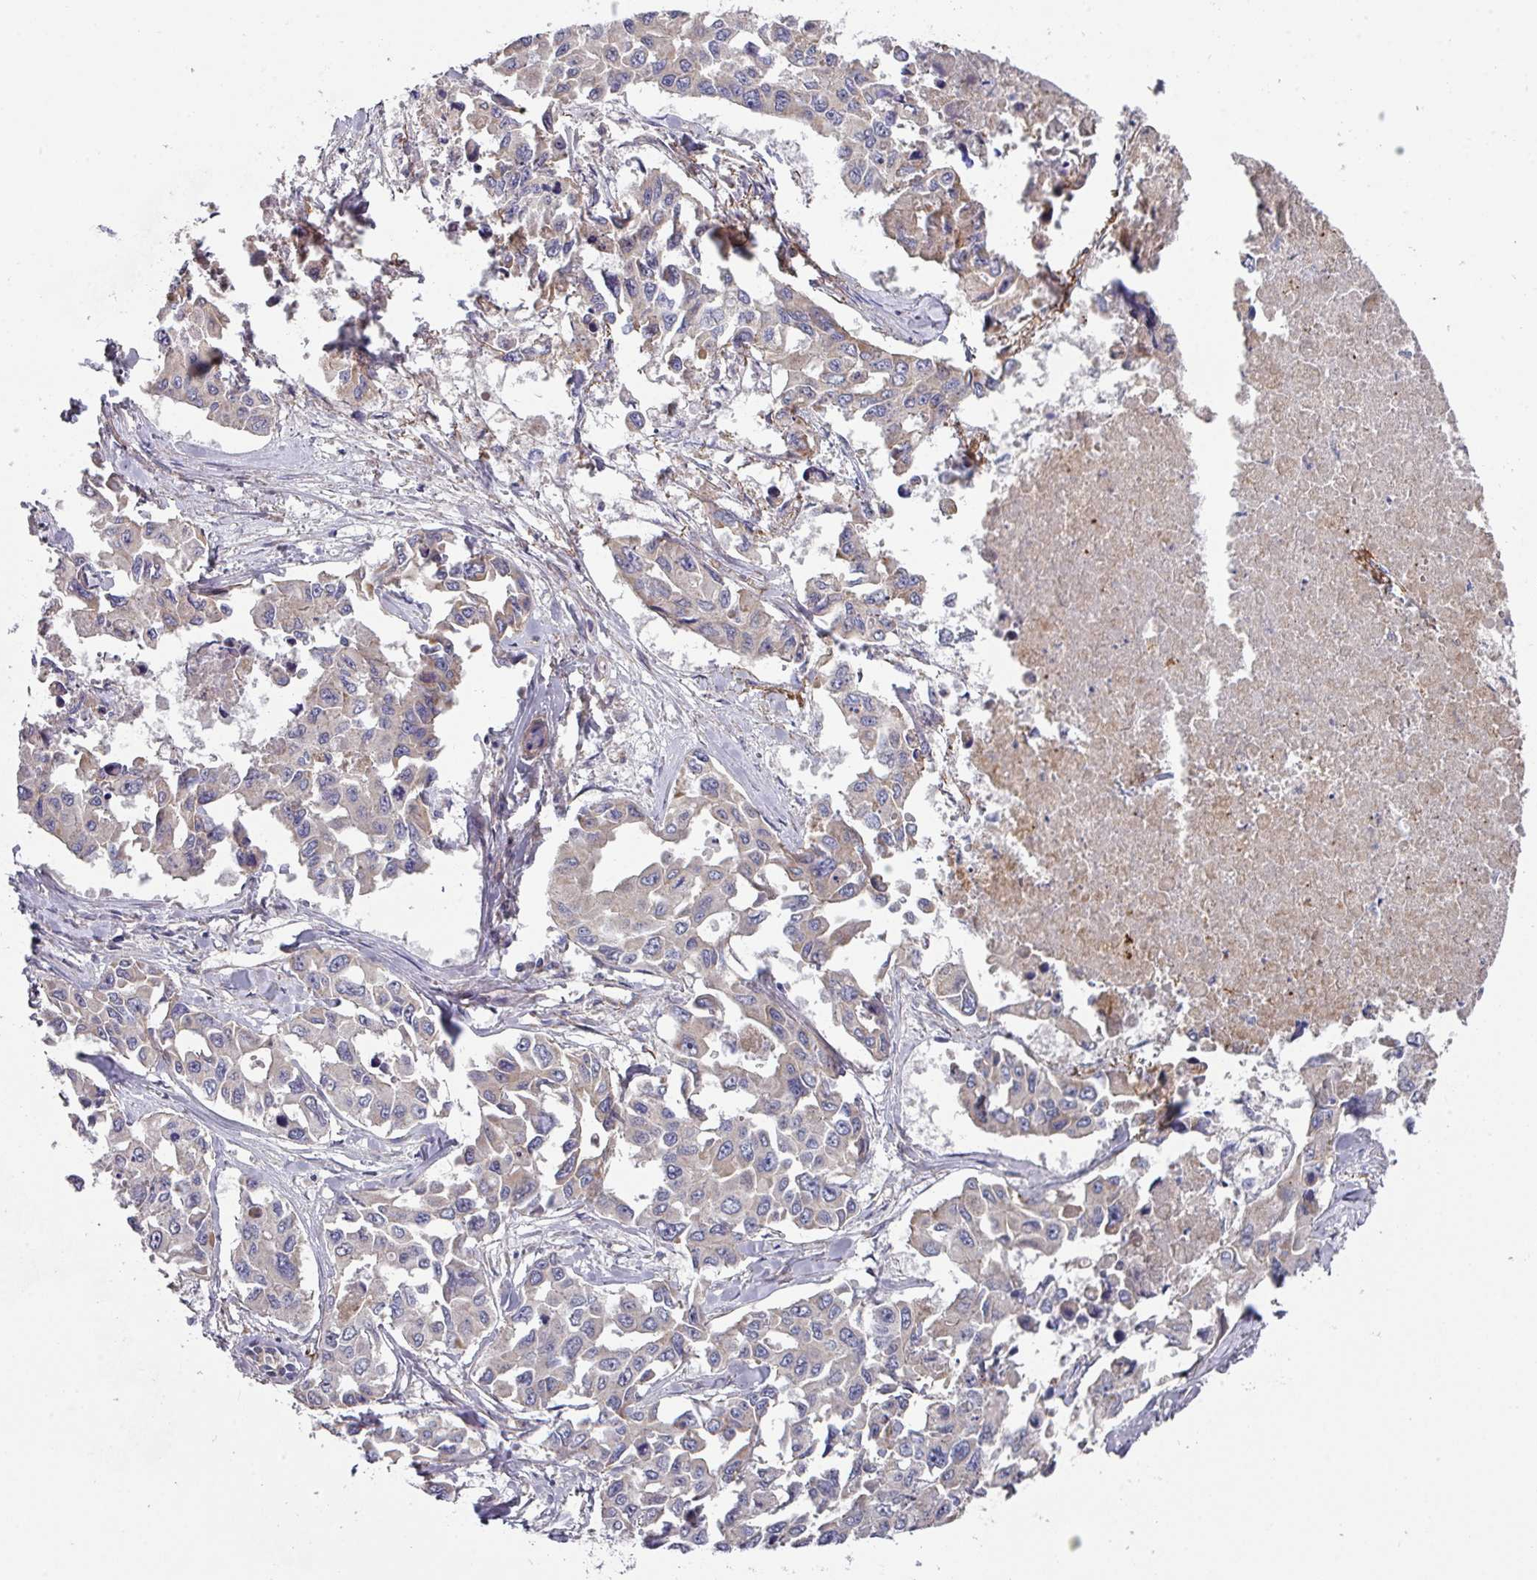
{"staining": {"intensity": "negative", "quantity": "none", "location": "none"}, "tissue": "lung cancer", "cell_type": "Tumor cells", "image_type": "cancer", "snomed": [{"axis": "morphology", "description": "Adenocarcinoma, NOS"}, {"axis": "topography", "description": "Lung"}], "caption": "DAB (3,3'-diaminobenzidine) immunohistochemical staining of human adenocarcinoma (lung) exhibits no significant positivity in tumor cells. (DAB immunohistochemistry (IHC) visualized using brightfield microscopy, high magnification).", "gene": "DCAF12L2", "patient": {"sex": "male", "age": 64}}